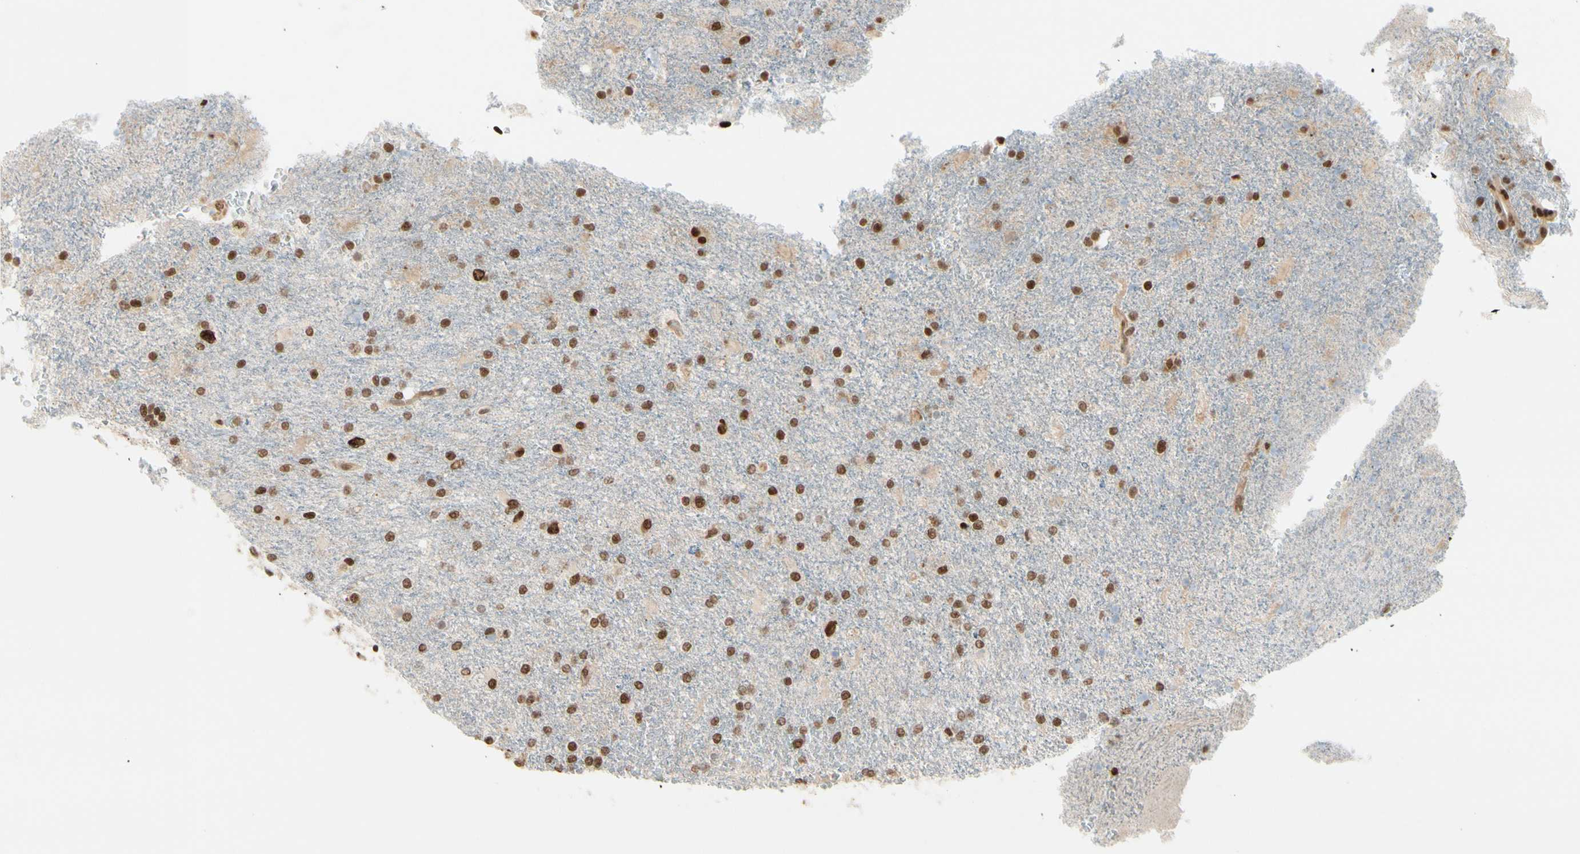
{"staining": {"intensity": "moderate", "quantity": ">75%", "location": "nuclear"}, "tissue": "glioma", "cell_type": "Tumor cells", "image_type": "cancer", "snomed": [{"axis": "morphology", "description": "Glioma, malignant, High grade"}, {"axis": "topography", "description": "Brain"}], "caption": "Immunohistochemistry (DAB (3,3'-diaminobenzidine)) staining of human glioma demonstrates moderate nuclear protein positivity in about >75% of tumor cells. Using DAB (brown) and hematoxylin (blue) stains, captured at high magnification using brightfield microscopy.", "gene": "SUFU", "patient": {"sex": "male", "age": 71}}